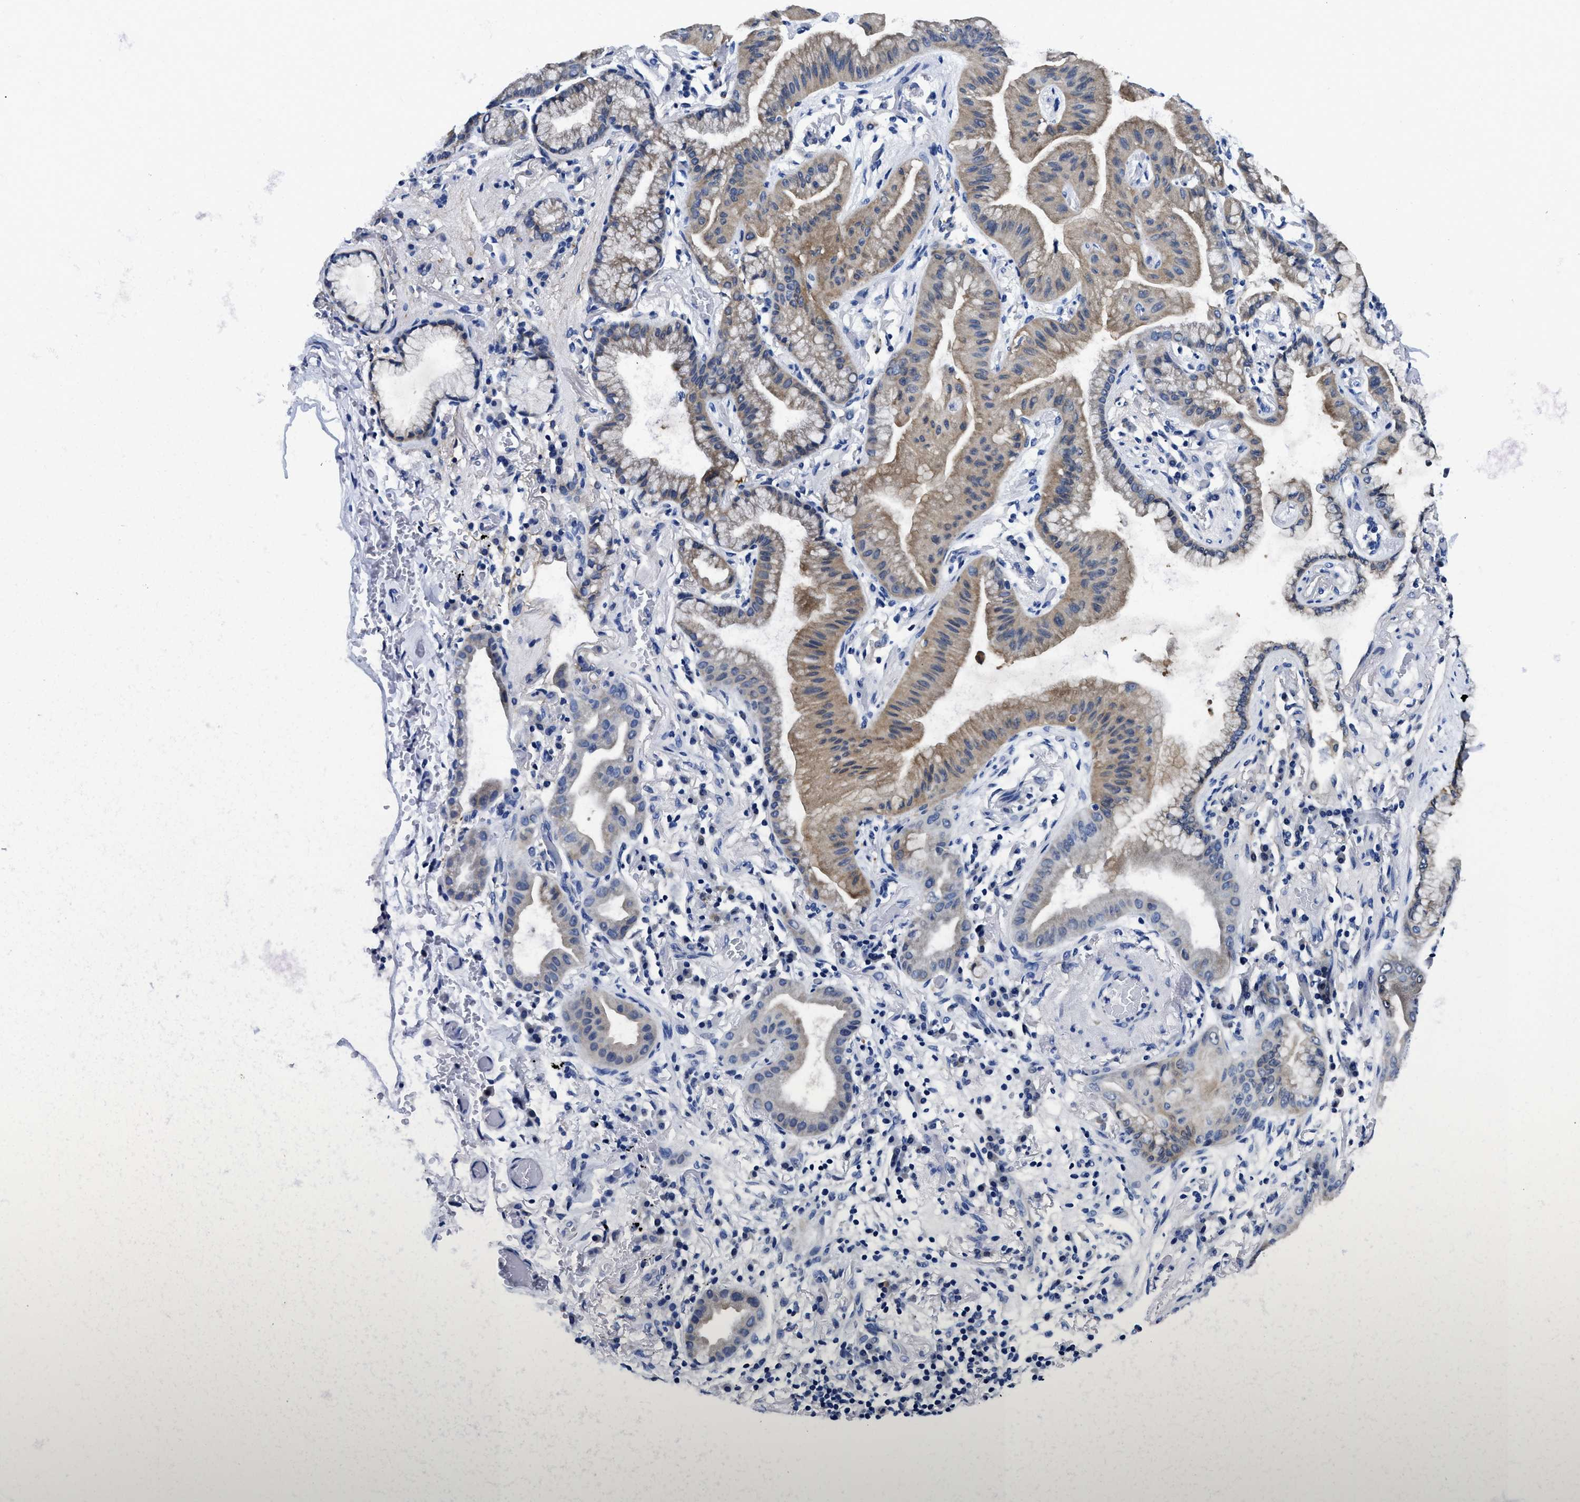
{"staining": {"intensity": "moderate", "quantity": "25%-75%", "location": "cytoplasmic/membranous"}, "tissue": "lung cancer", "cell_type": "Tumor cells", "image_type": "cancer", "snomed": [{"axis": "morphology", "description": "Normal tissue, NOS"}, {"axis": "morphology", "description": "Adenocarcinoma, NOS"}, {"axis": "topography", "description": "Bronchus"}, {"axis": "topography", "description": "Lung"}], "caption": "Lung cancer stained with DAB immunohistochemistry reveals medium levels of moderate cytoplasmic/membranous positivity in about 25%-75% of tumor cells.", "gene": "SLC35F1", "patient": {"sex": "female", "age": 70}}